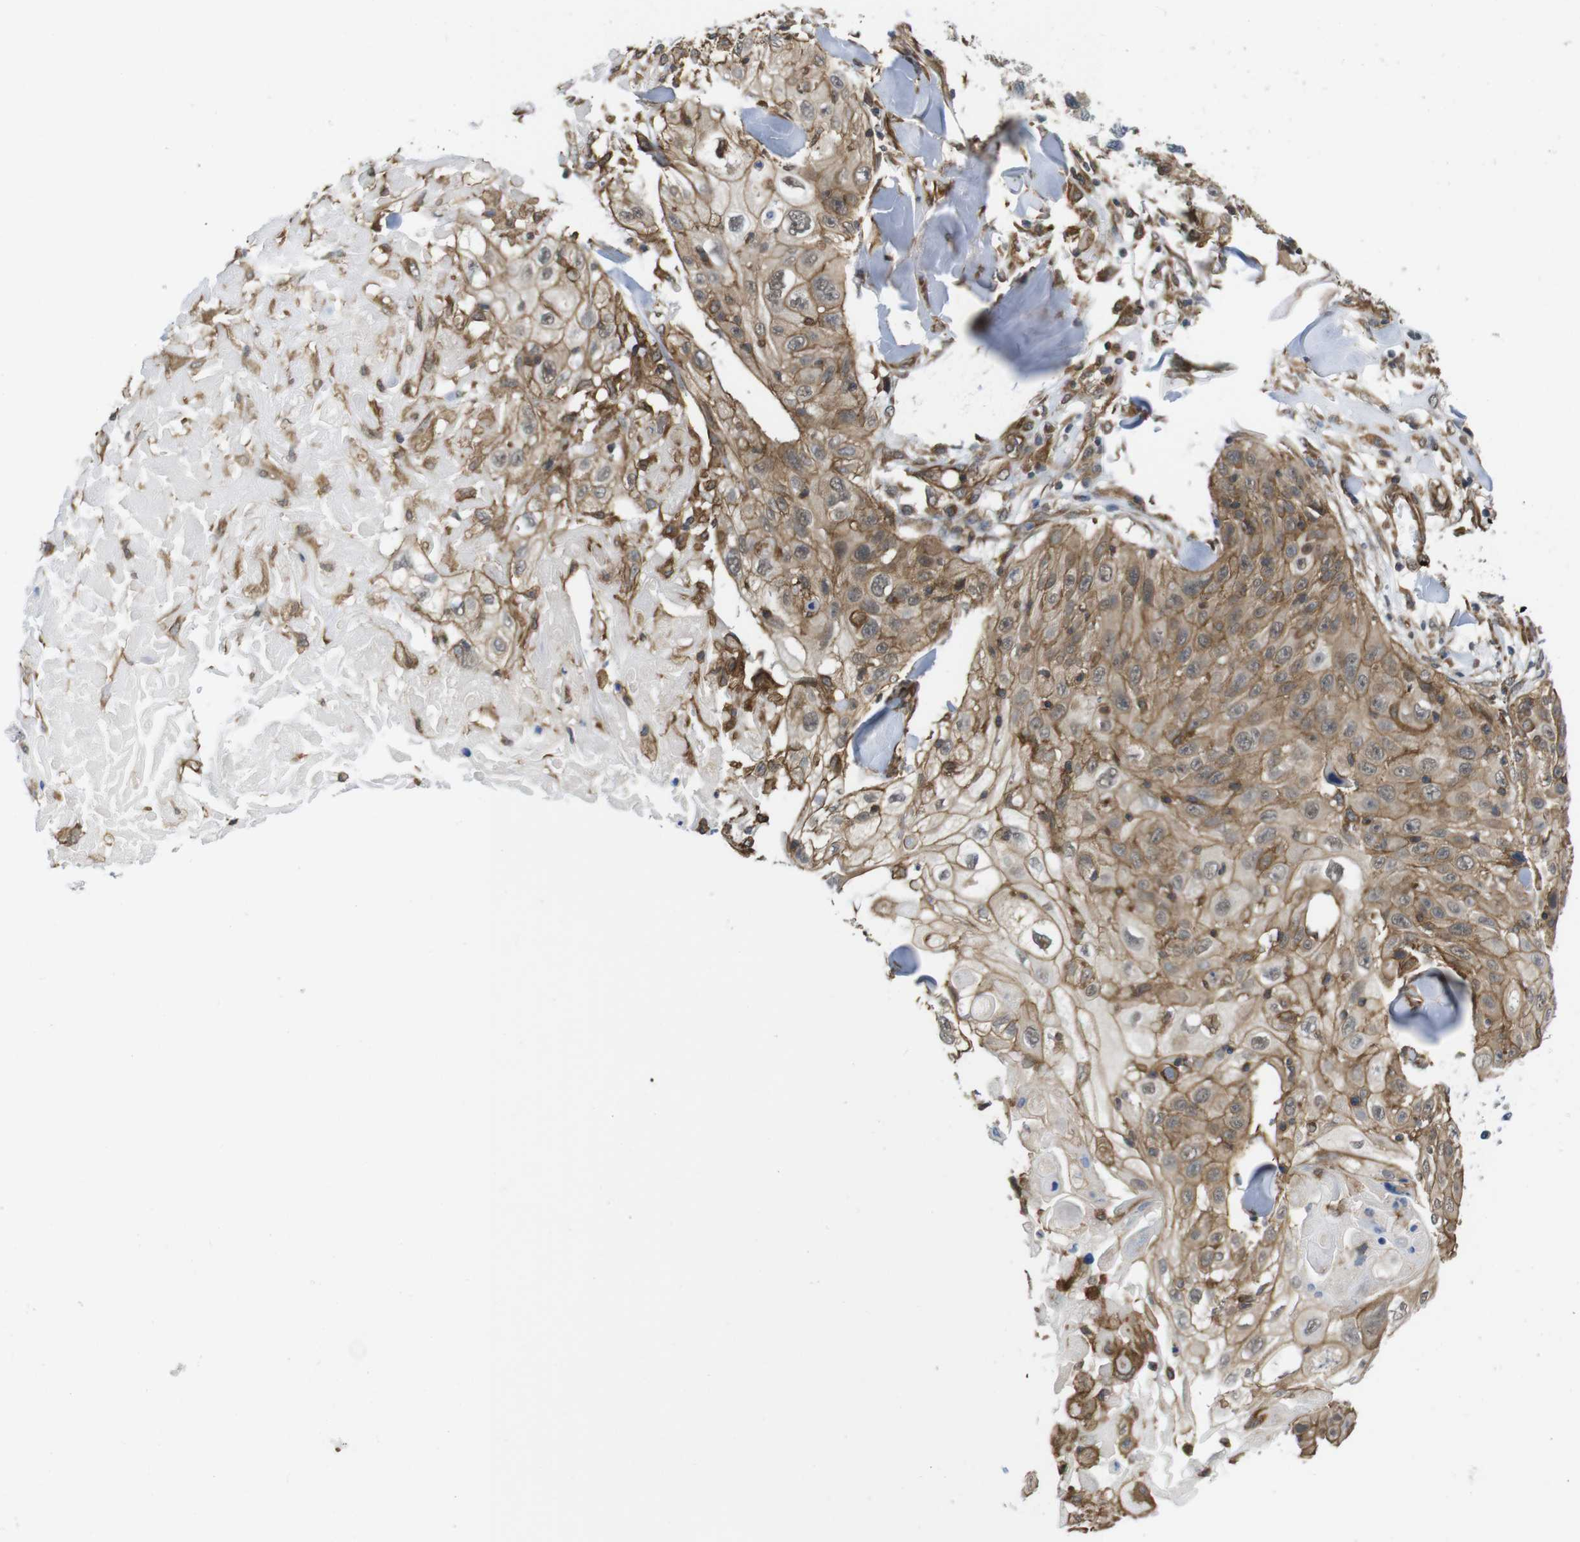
{"staining": {"intensity": "moderate", "quantity": ">75%", "location": "cytoplasmic/membranous"}, "tissue": "skin cancer", "cell_type": "Tumor cells", "image_type": "cancer", "snomed": [{"axis": "morphology", "description": "Squamous cell carcinoma, NOS"}, {"axis": "topography", "description": "Skin"}], "caption": "Skin squamous cell carcinoma tissue exhibits moderate cytoplasmic/membranous expression in approximately >75% of tumor cells, visualized by immunohistochemistry. The protein is shown in brown color, while the nuclei are stained blue.", "gene": "ZDHHC5", "patient": {"sex": "male", "age": 86}}